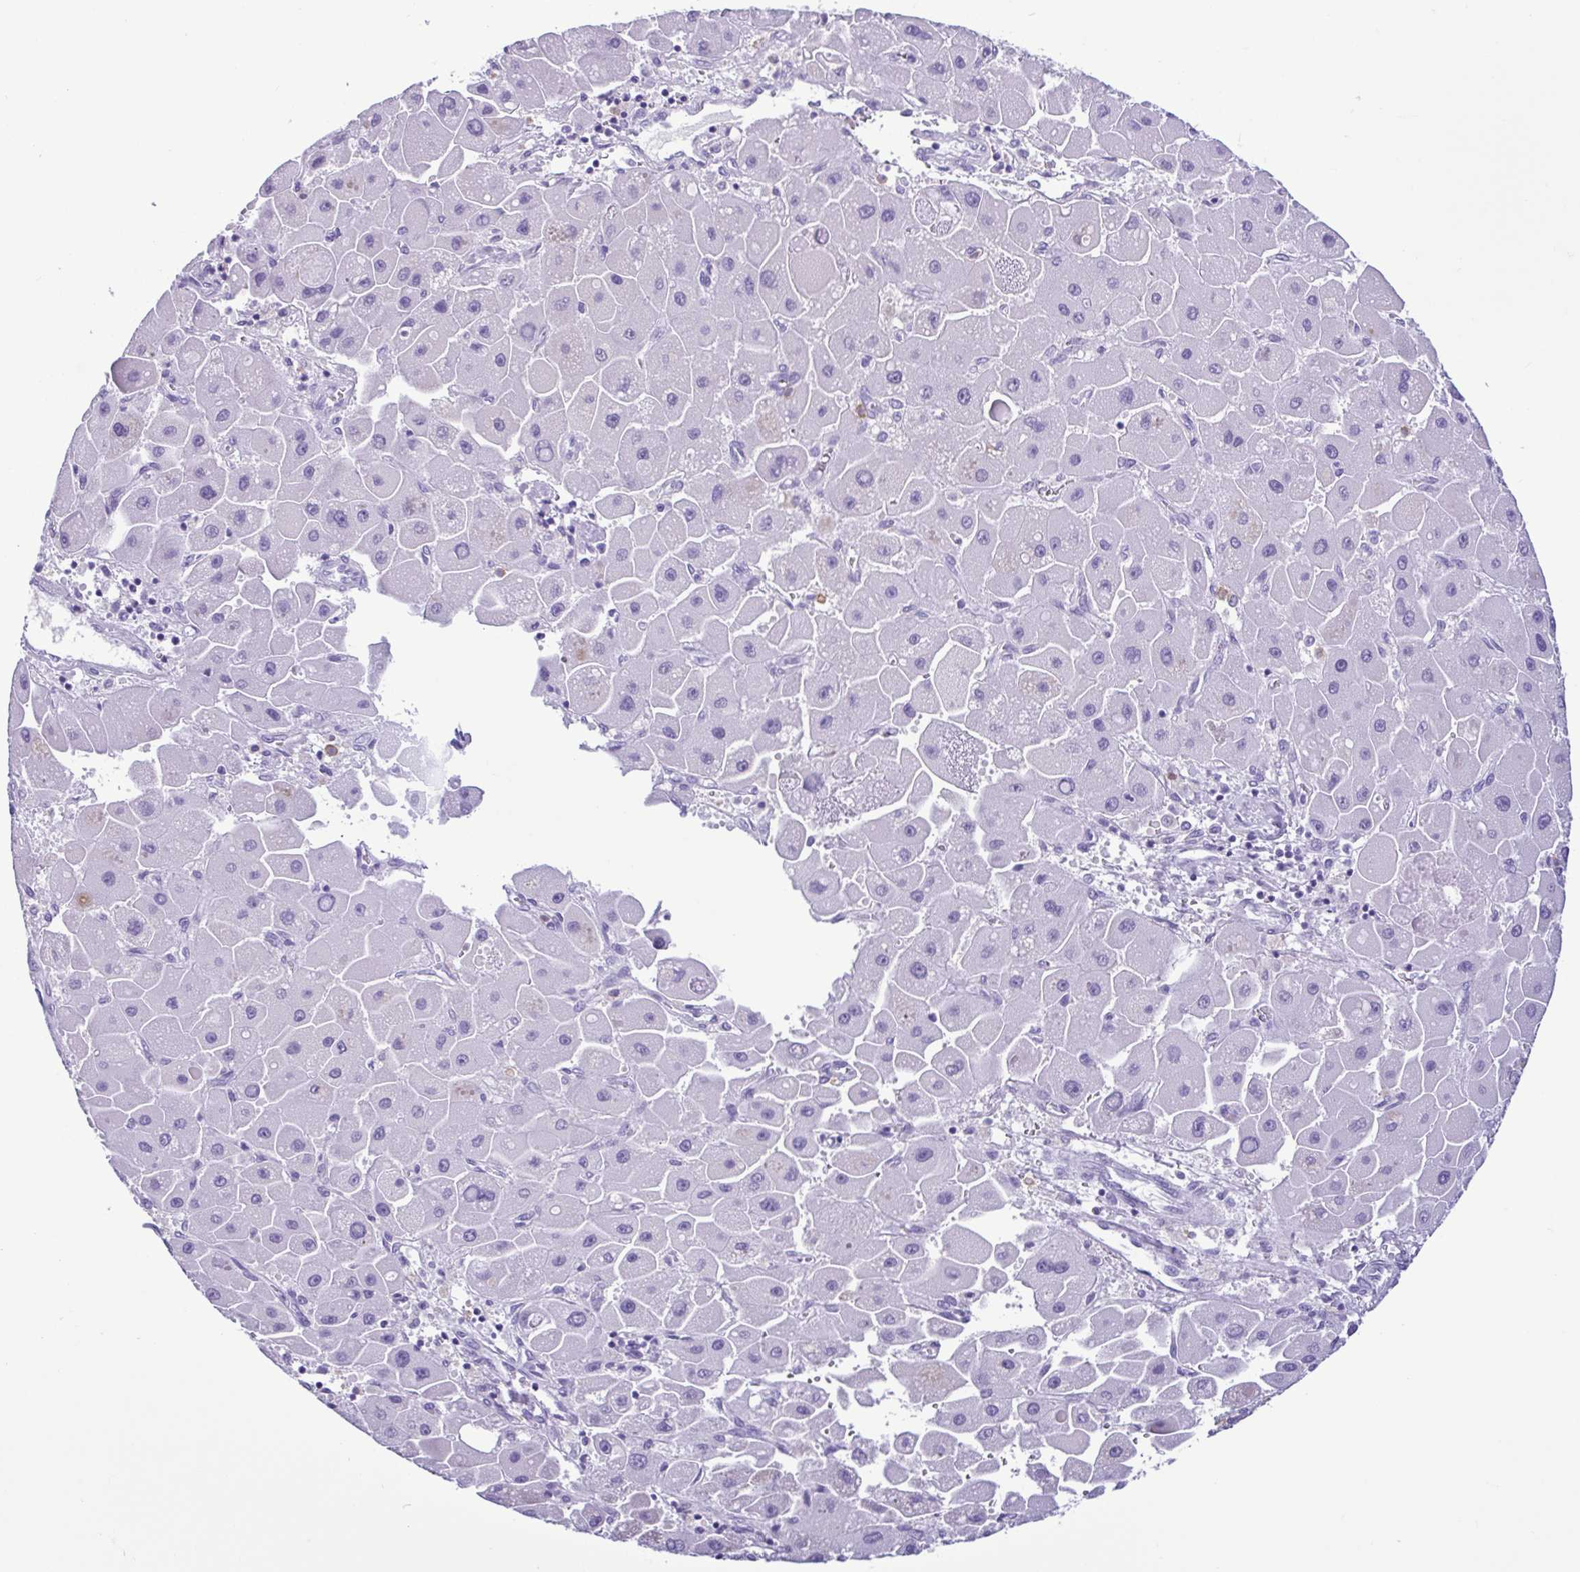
{"staining": {"intensity": "negative", "quantity": "none", "location": "none"}, "tissue": "liver cancer", "cell_type": "Tumor cells", "image_type": "cancer", "snomed": [{"axis": "morphology", "description": "Carcinoma, Hepatocellular, NOS"}, {"axis": "topography", "description": "Liver"}], "caption": "Immunohistochemistry image of liver hepatocellular carcinoma stained for a protein (brown), which reveals no positivity in tumor cells. The staining was performed using DAB to visualize the protein expression in brown, while the nuclei were stained in blue with hematoxylin (Magnification: 20x).", "gene": "SPATA16", "patient": {"sex": "male", "age": 24}}